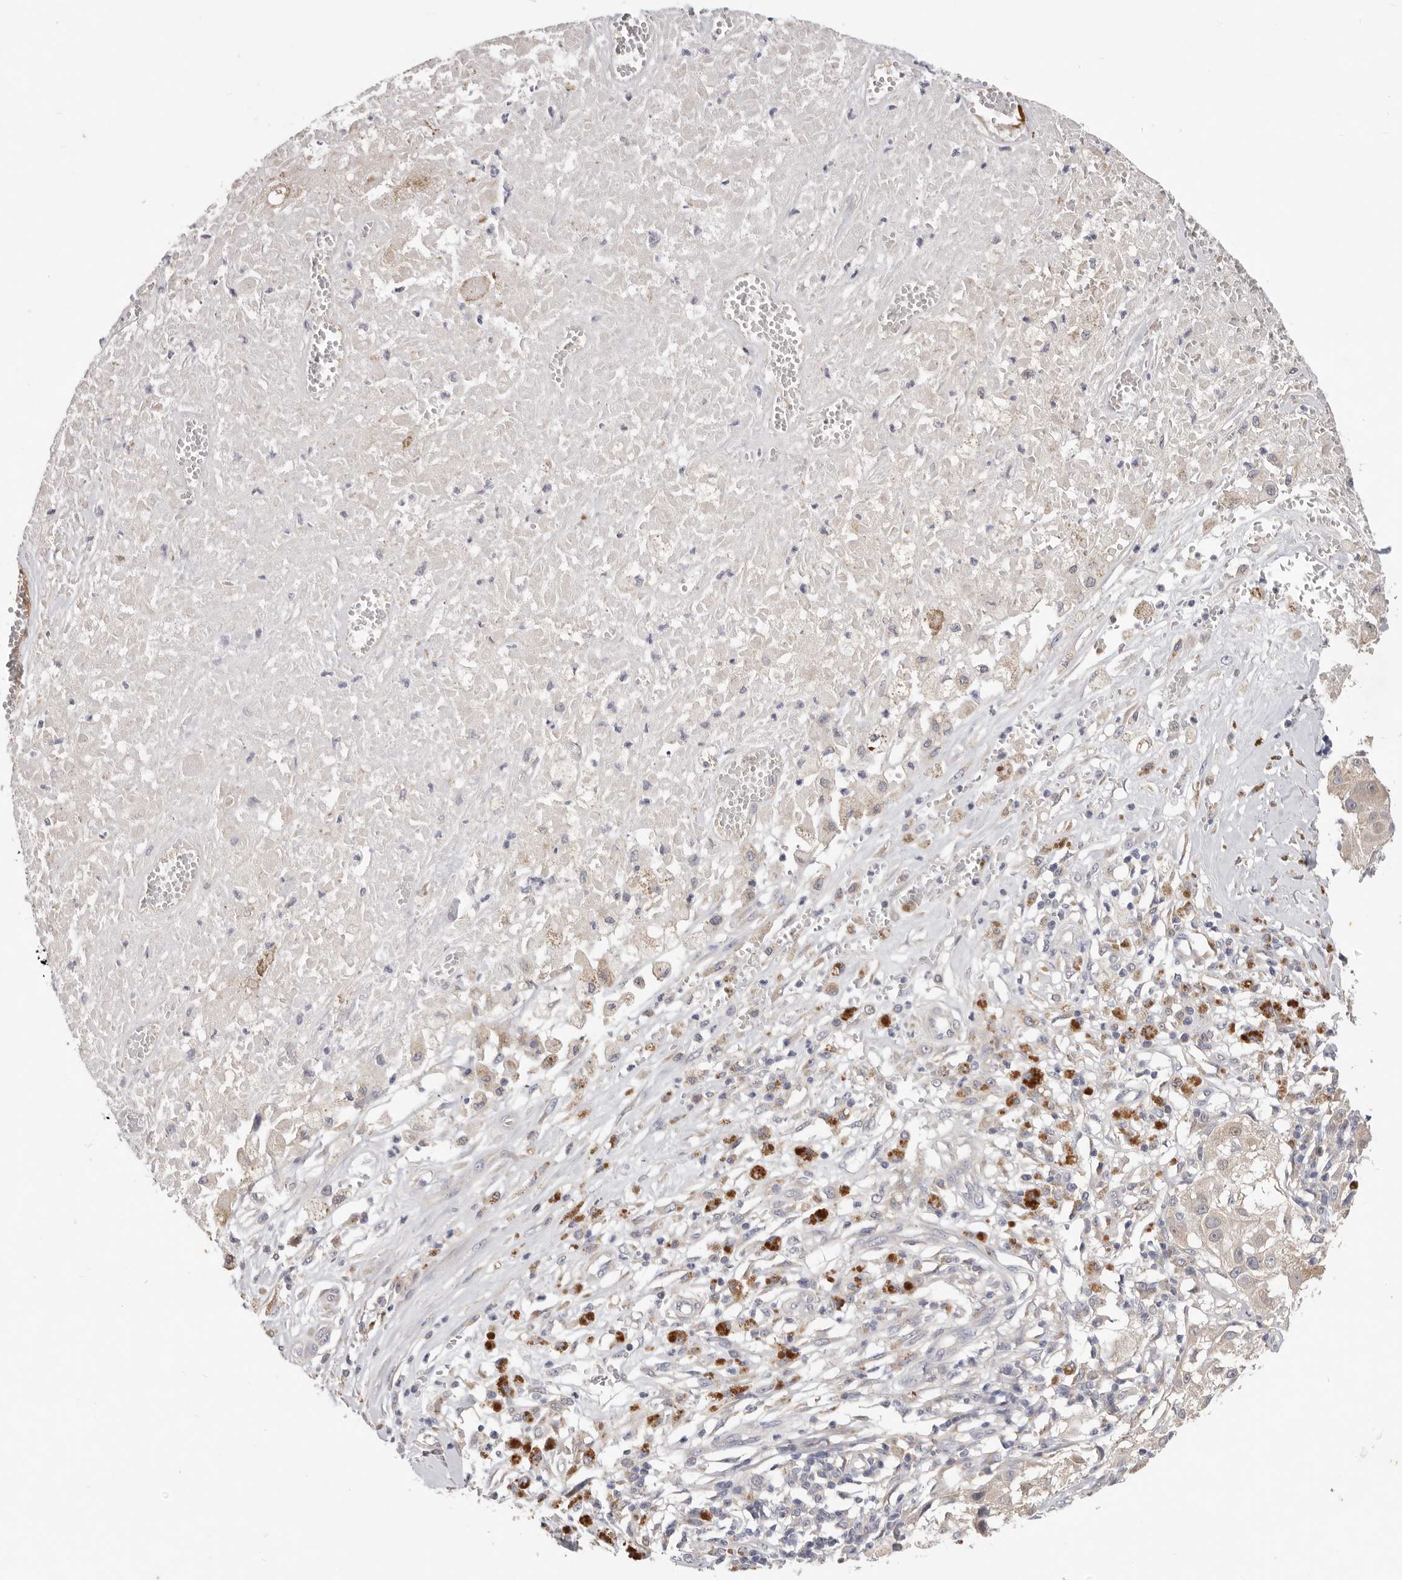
{"staining": {"intensity": "negative", "quantity": "none", "location": "none"}, "tissue": "melanoma", "cell_type": "Tumor cells", "image_type": "cancer", "snomed": [{"axis": "morphology", "description": "Necrosis, NOS"}, {"axis": "morphology", "description": "Malignant melanoma, NOS"}, {"axis": "topography", "description": "Skin"}], "caption": "Immunohistochemical staining of human melanoma shows no significant staining in tumor cells.", "gene": "WDR77", "patient": {"sex": "female", "age": 87}}